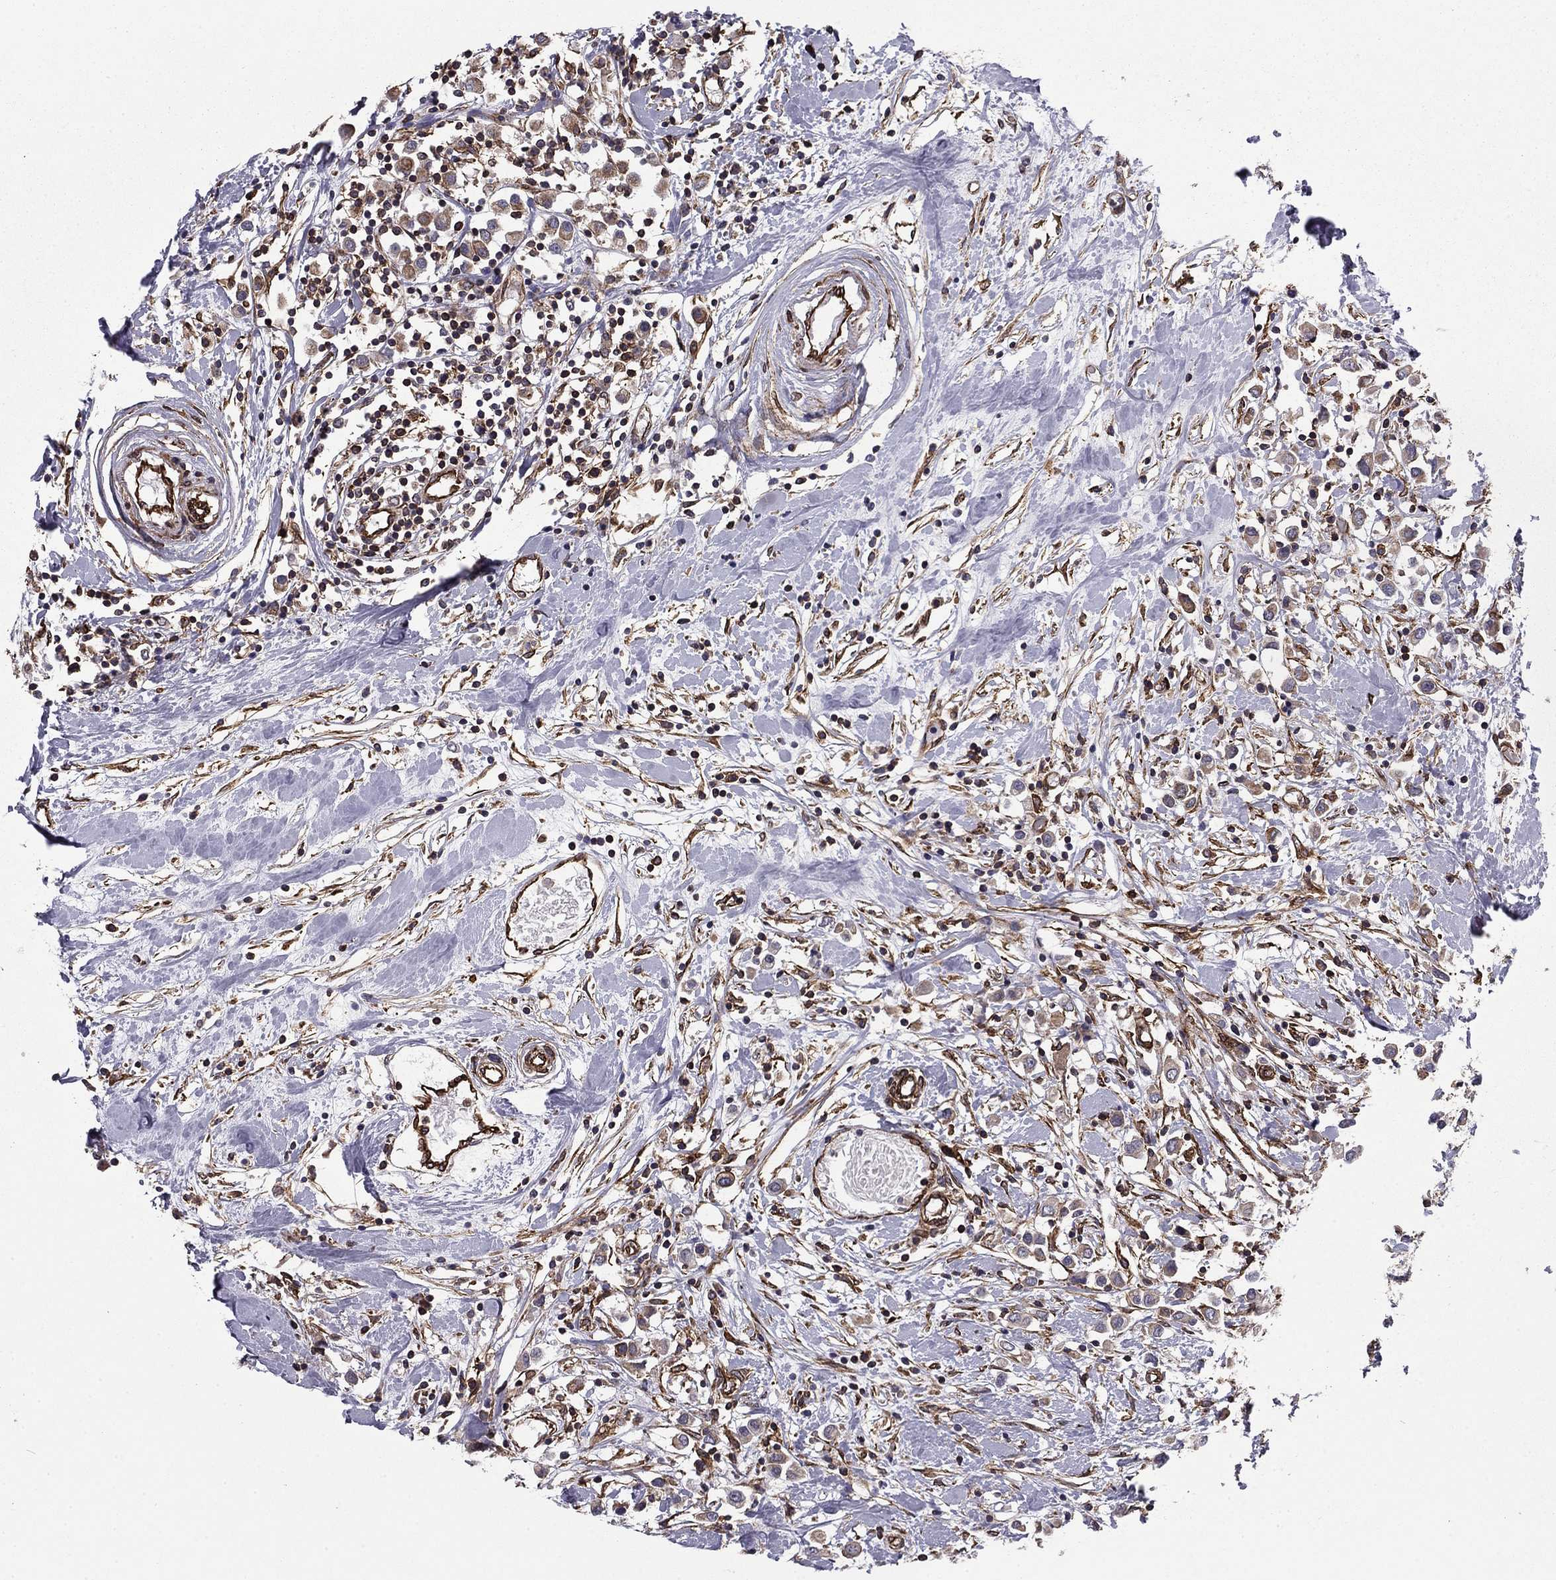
{"staining": {"intensity": "moderate", "quantity": ">75%", "location": "cytoplasmic/membranous"}, "tissue": "breast cancer", "cell_type": "Tumor cells", "image_type": "cancer", "snomed": [{"axis": "morphology", "description": "Duct carcinoma"}, {"axis": "topography", "description": "Breast"}], "caption": "Protein staining of breast cancer tissue displays moderate cytoplasmic/membranous expression in about >75% of tumor cells.", "gene": "SHMT1", "patient": {"sex": "female", "age": 61}}